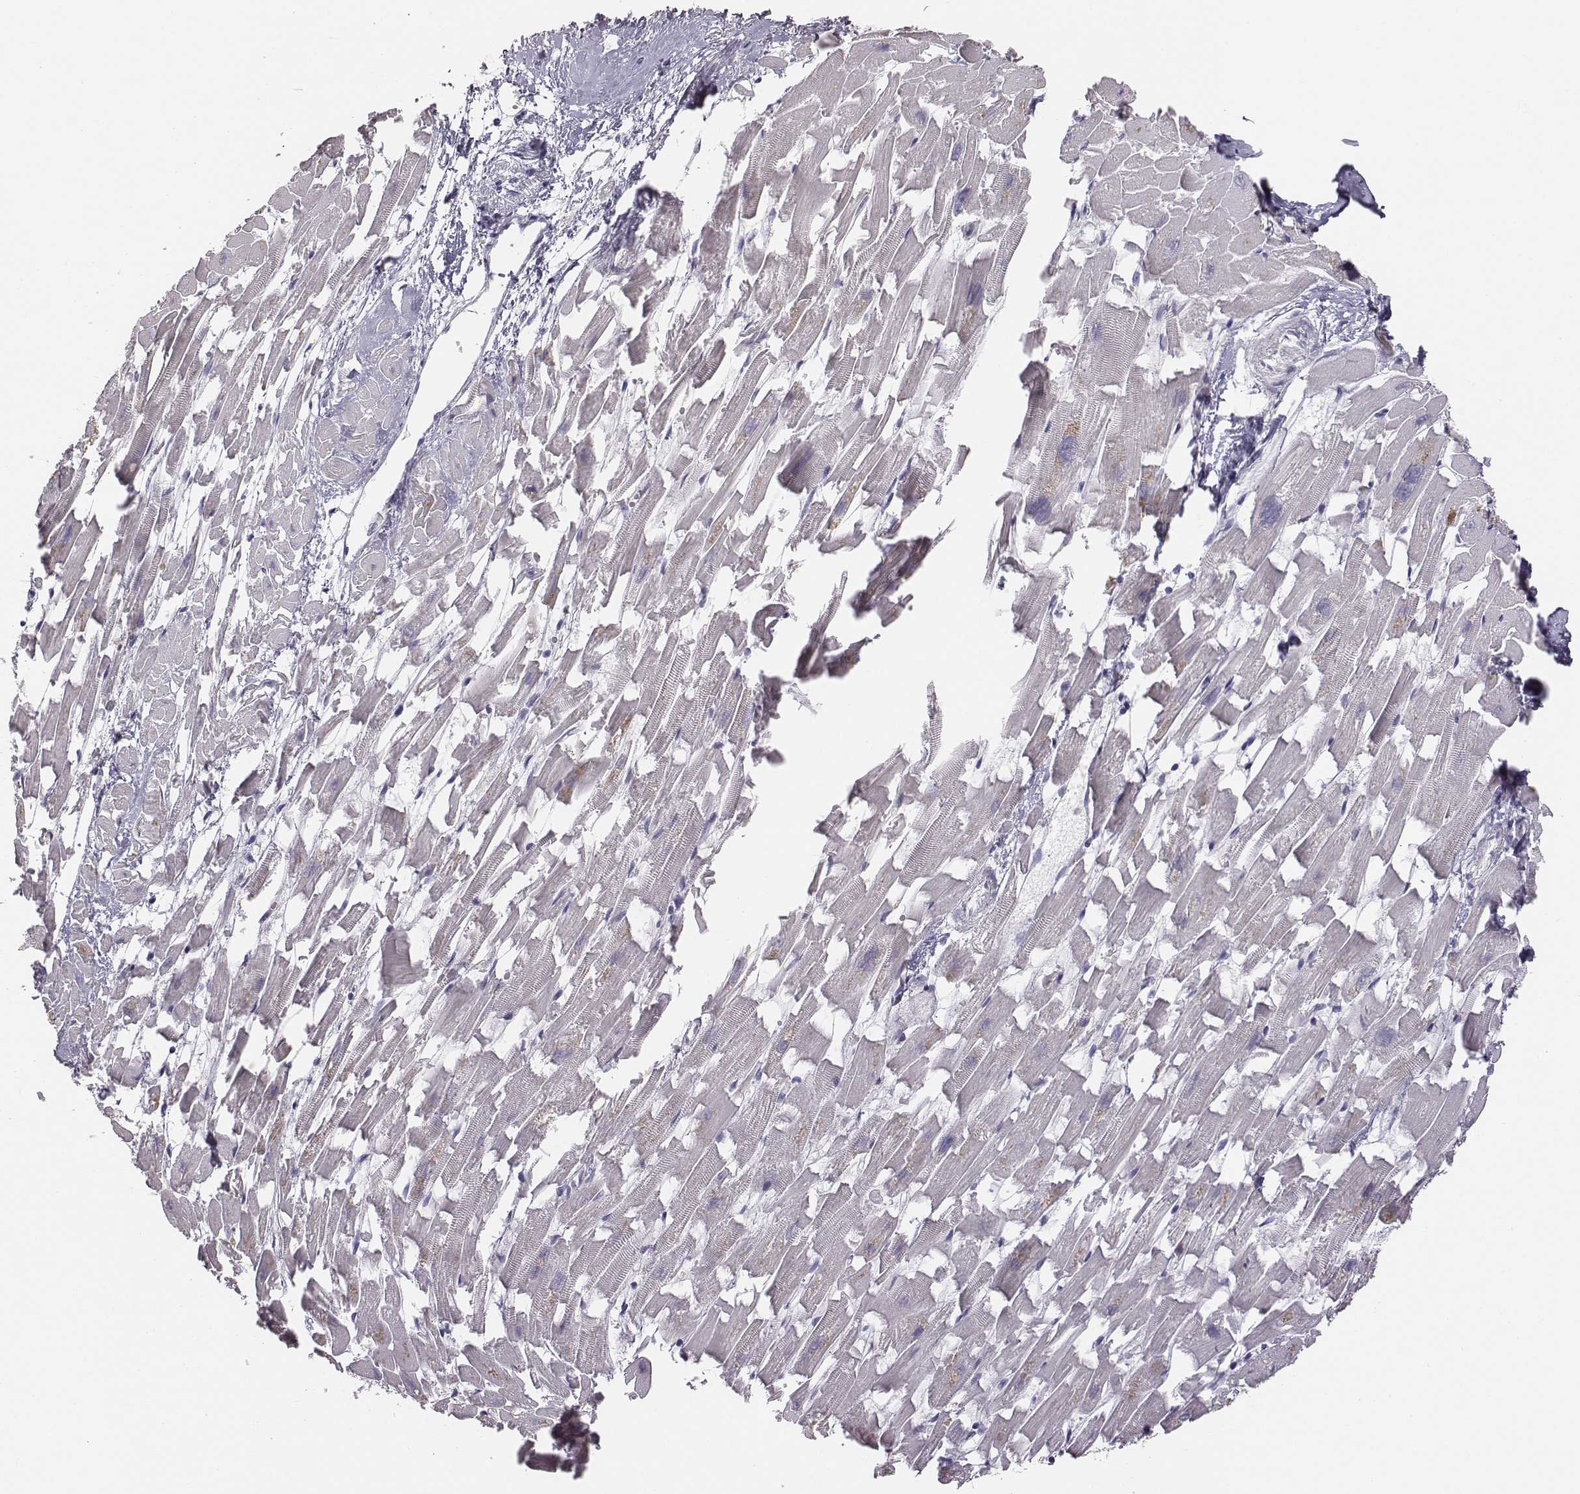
{"staining": {"intensity": "negative", "quantity": "none", "location": "none"}, "tissue": "heart muscle", "cell_type": "Cardiomyocytes", "image_type": "normal", "snomed": [{"axis": "morphology", "description": "Normal tissue, NOS"}, {"axis": "topography", "description": "Heart"}], "caption": "The histopathology image reveals no staining of cardiomyocytes in normal heart muscle.", "gene": "ENSG00000290147", "patient": {"sex": "female", "age": 64}}